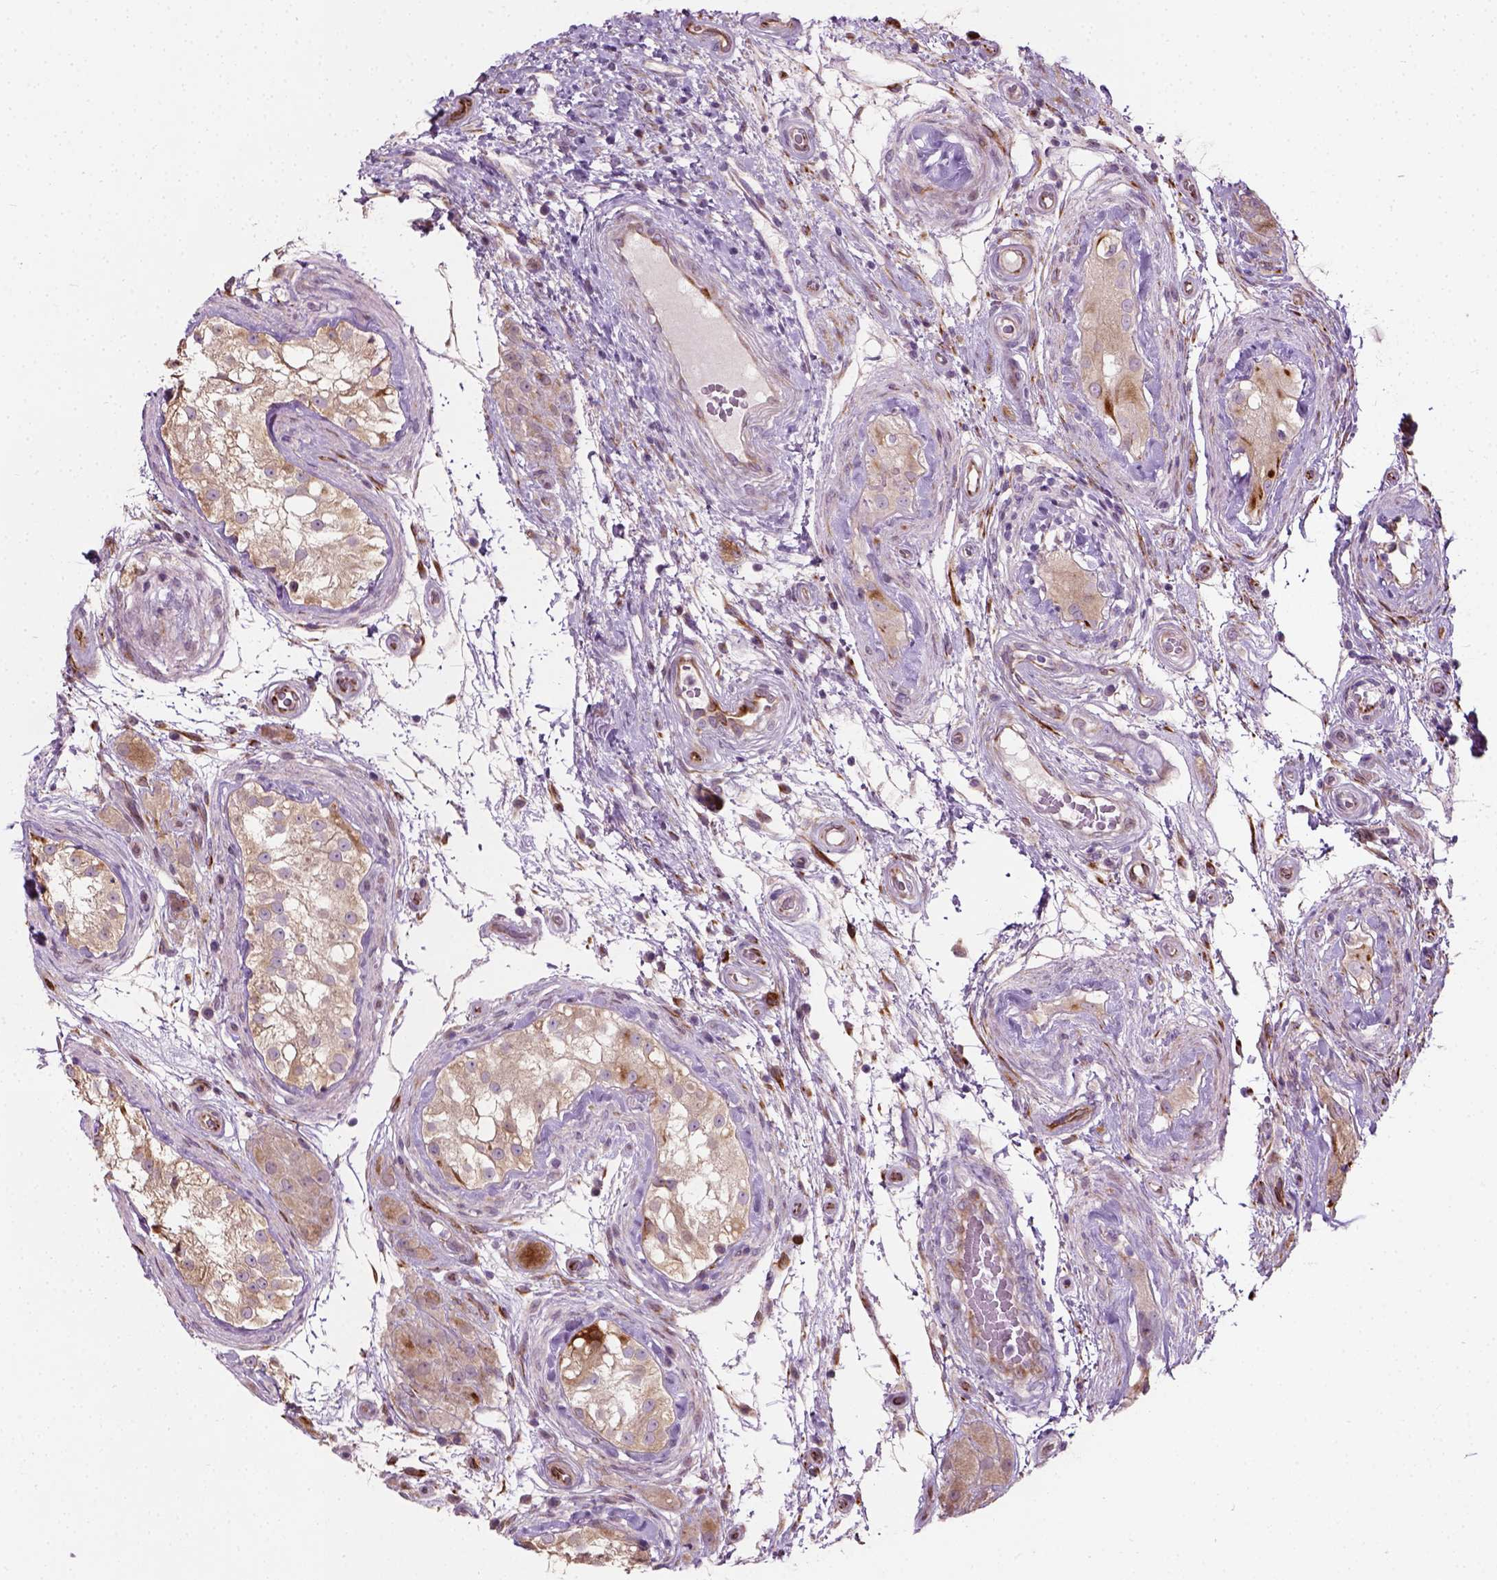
{"staining": {"intensity": "moderate", "quantity": ">75%", "location": "cytoplasmic/membranous"}, "tissue": "testis cancer", "cell_type": "Tumor cells", "image_type": "cancer", "snomed": [{"axis": "morphology", "description": "Seminoma, NOS"}, {"axis": "morphology", "description": "Carcinoma, Embryonal, NOS"}, {"axis": "topography", "description": "Testis"}], "caption": "This is an image of immunohistochemistry (IHC) staining of testis cancer, which shows moderate expression in the cytoplasmic/membranous of tumor cells.", "gene": "PKP3", "patient": {"sex": "male", "age": 41}}